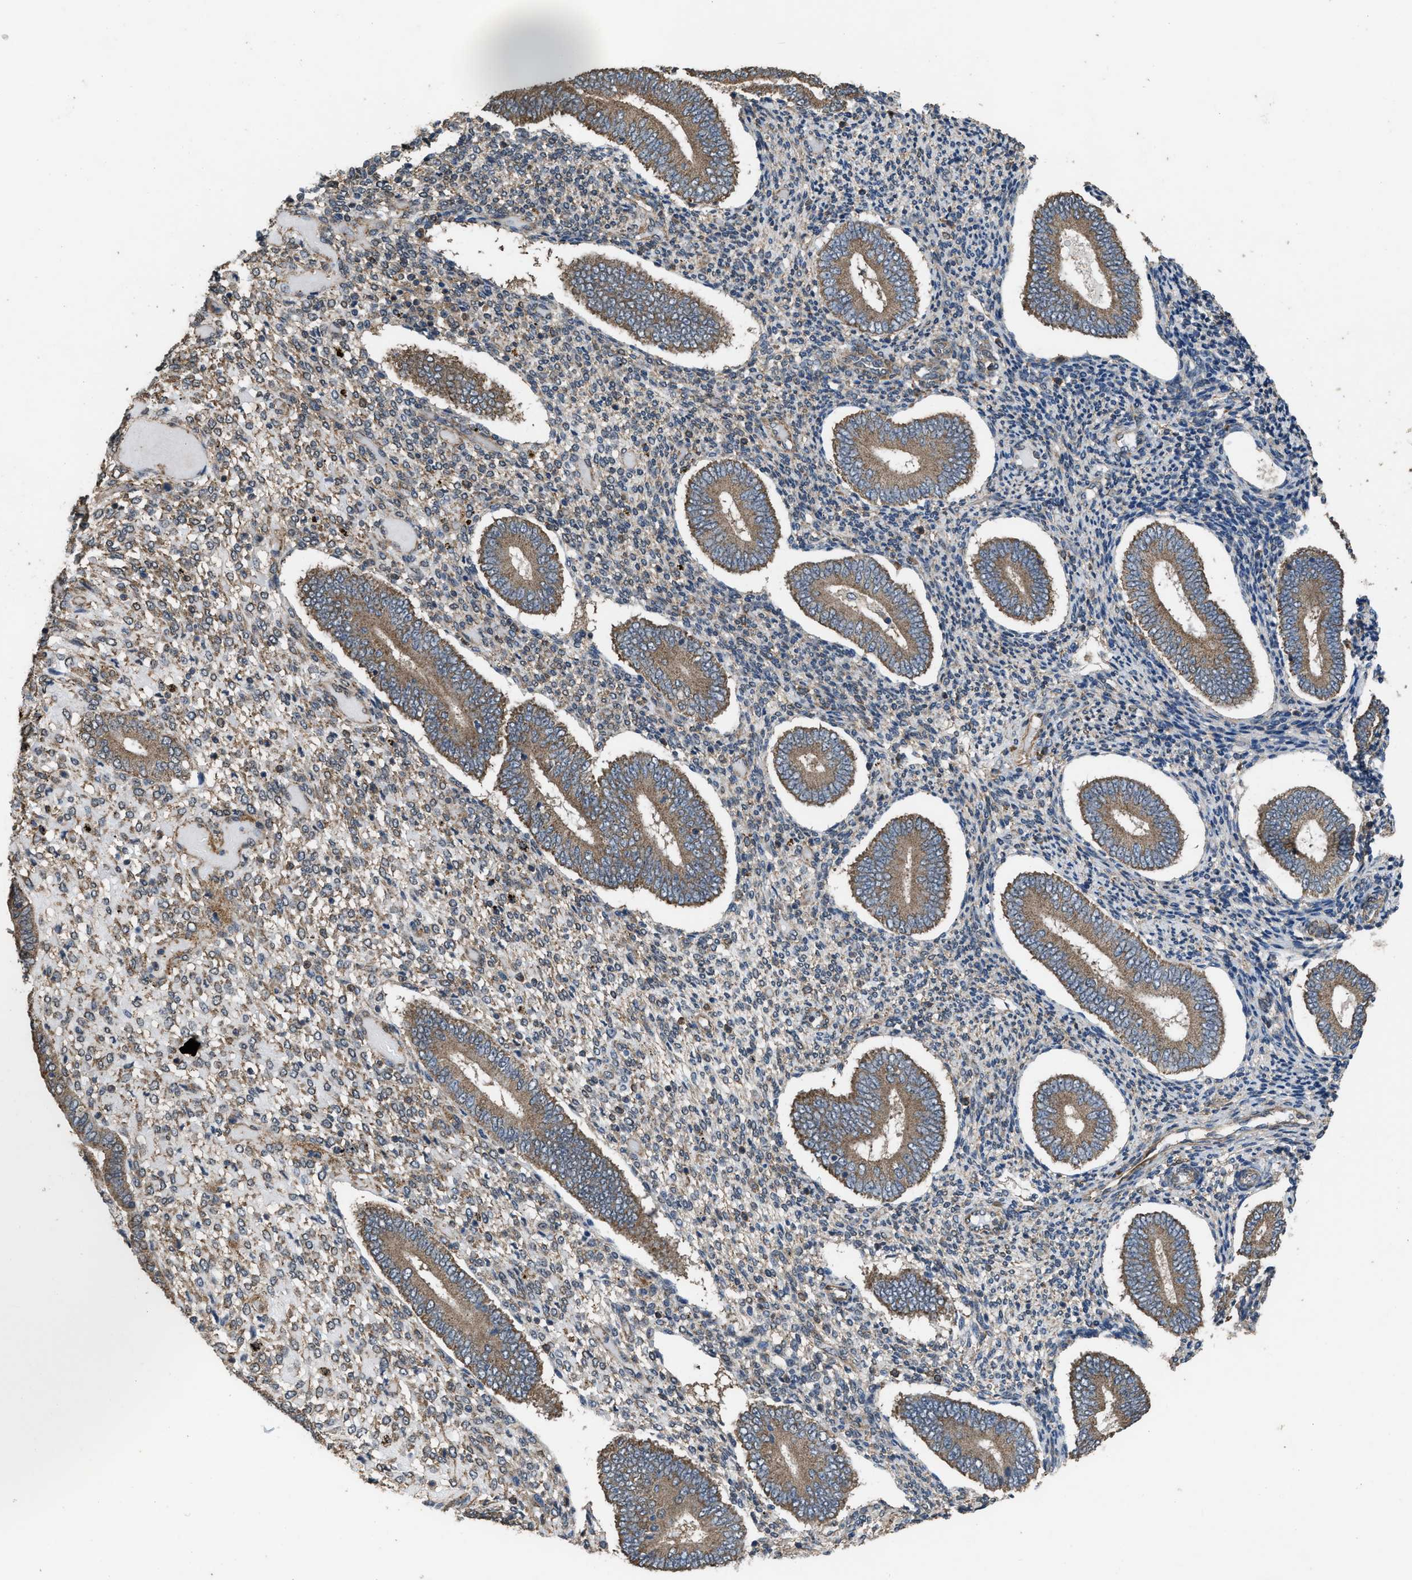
{"staining": {"intensity": "weak", "quantity": "<25%", "location": "cytoplasmic/membranous"}, "tissue": "endometrium", "cell_type": "Cells in endometrial stroma", "image_type": "normal", "snomed": [{"axis": "morphology", "description": "Normal tissue, NOS"}, {"axis": "topography", "description": "Endometrium"}], "caption": "The micrograph demonstrates no significant positivity in cells in endometrial stroma of endometrium.", "gene": "ARL6", "patient": {"sex": "female", "age": 42}}